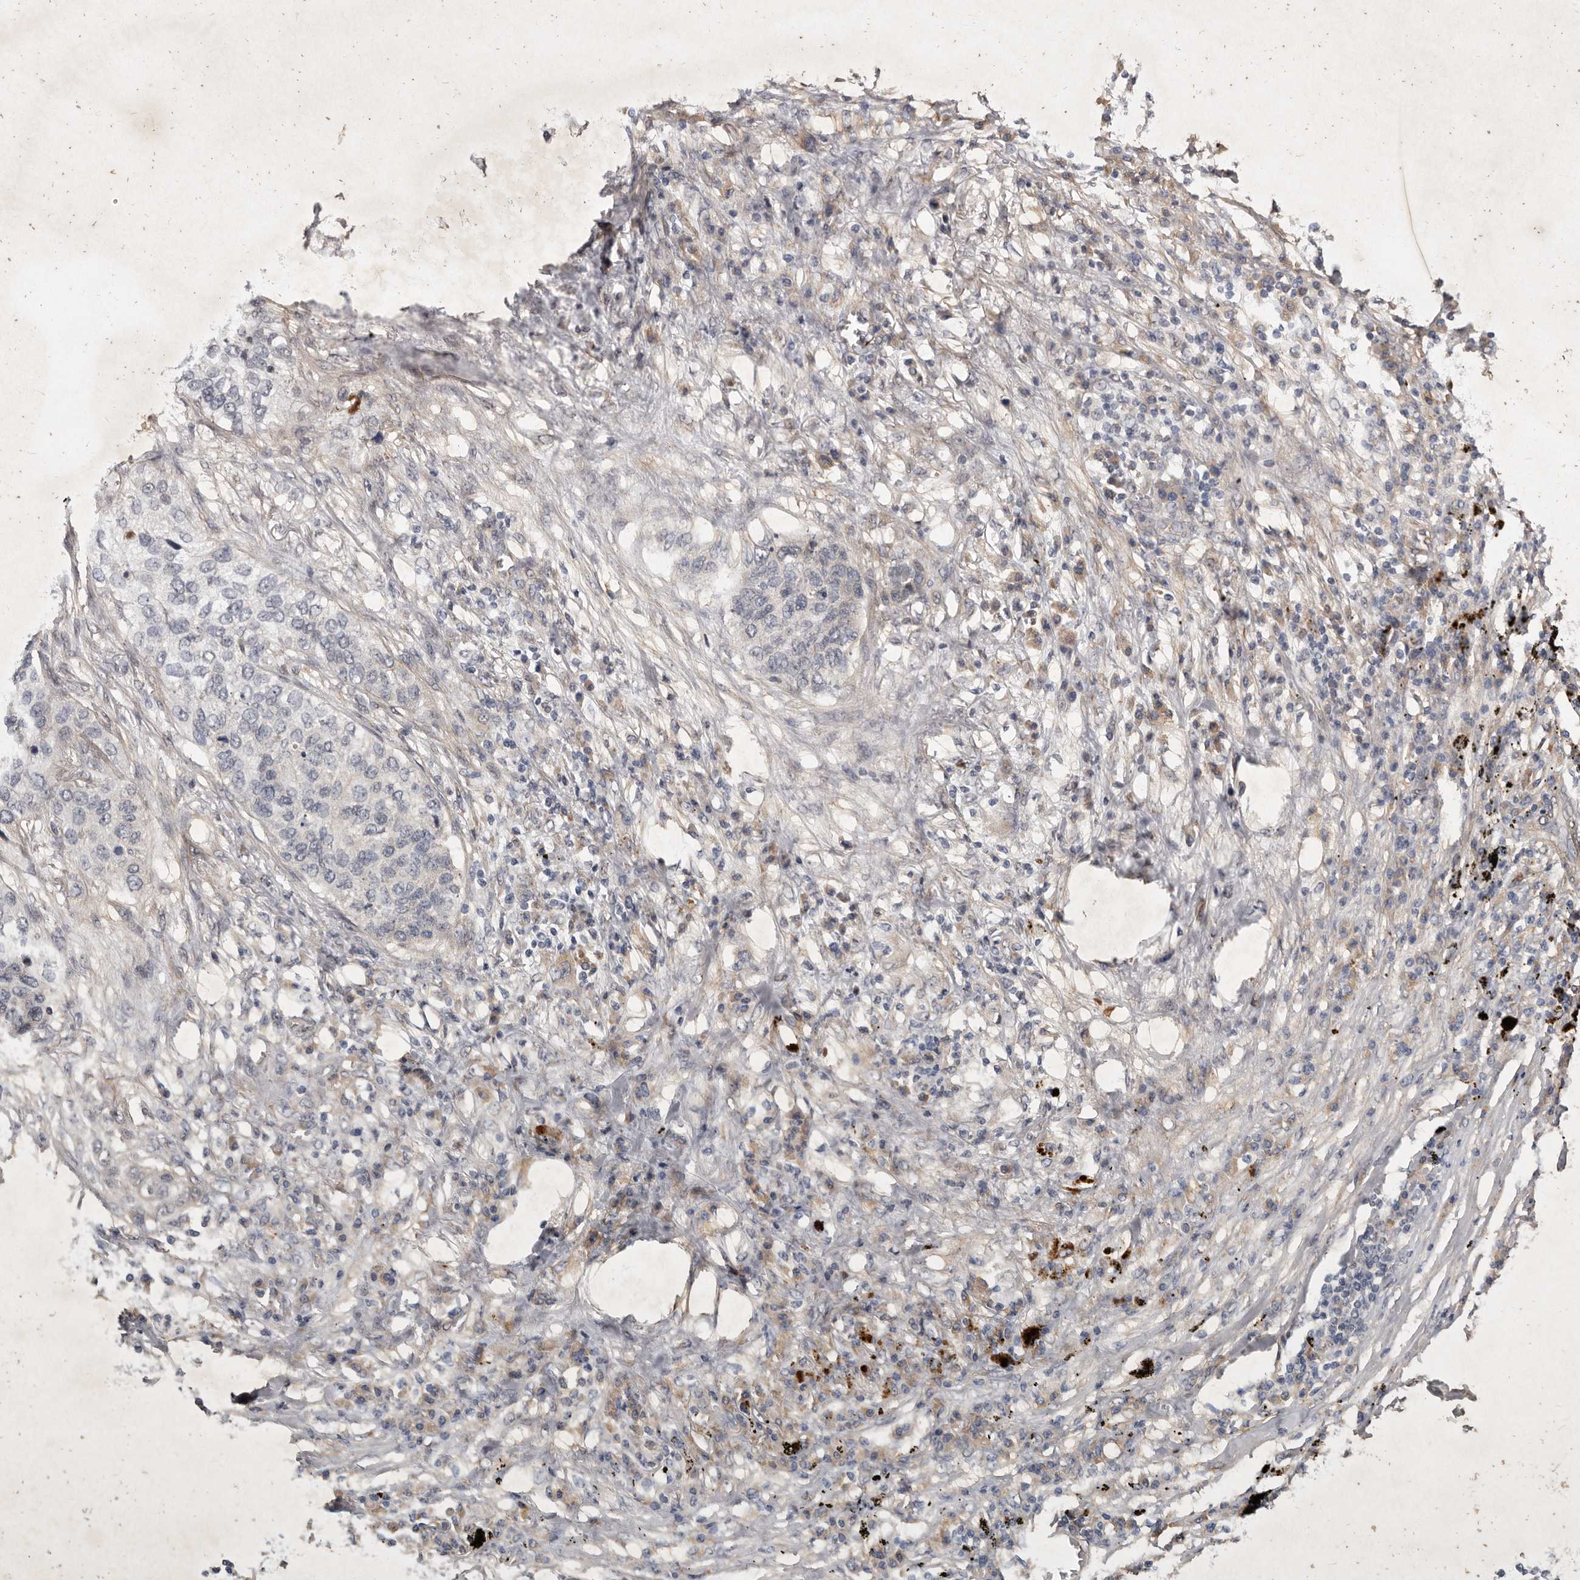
{"staining": {"intensity": "negative", "quantity": "none", "location": "none"}, "tissue": "lung cancer", "cell_type": "Tumor cells", "image_type": "cancer", "snomed": [{"axis": "morphology", "description": "Squamous cell carcinoma, NOS"}, {"axis": "topography", "description": "Lung"}], "caption": "IHC image of squamous cell carcinoma (lung) stained for a protein (brown), which shows no positivity in tumor cells.", "gene": "DNAJC28", "patient": {"sex": "female", "age": 63}}